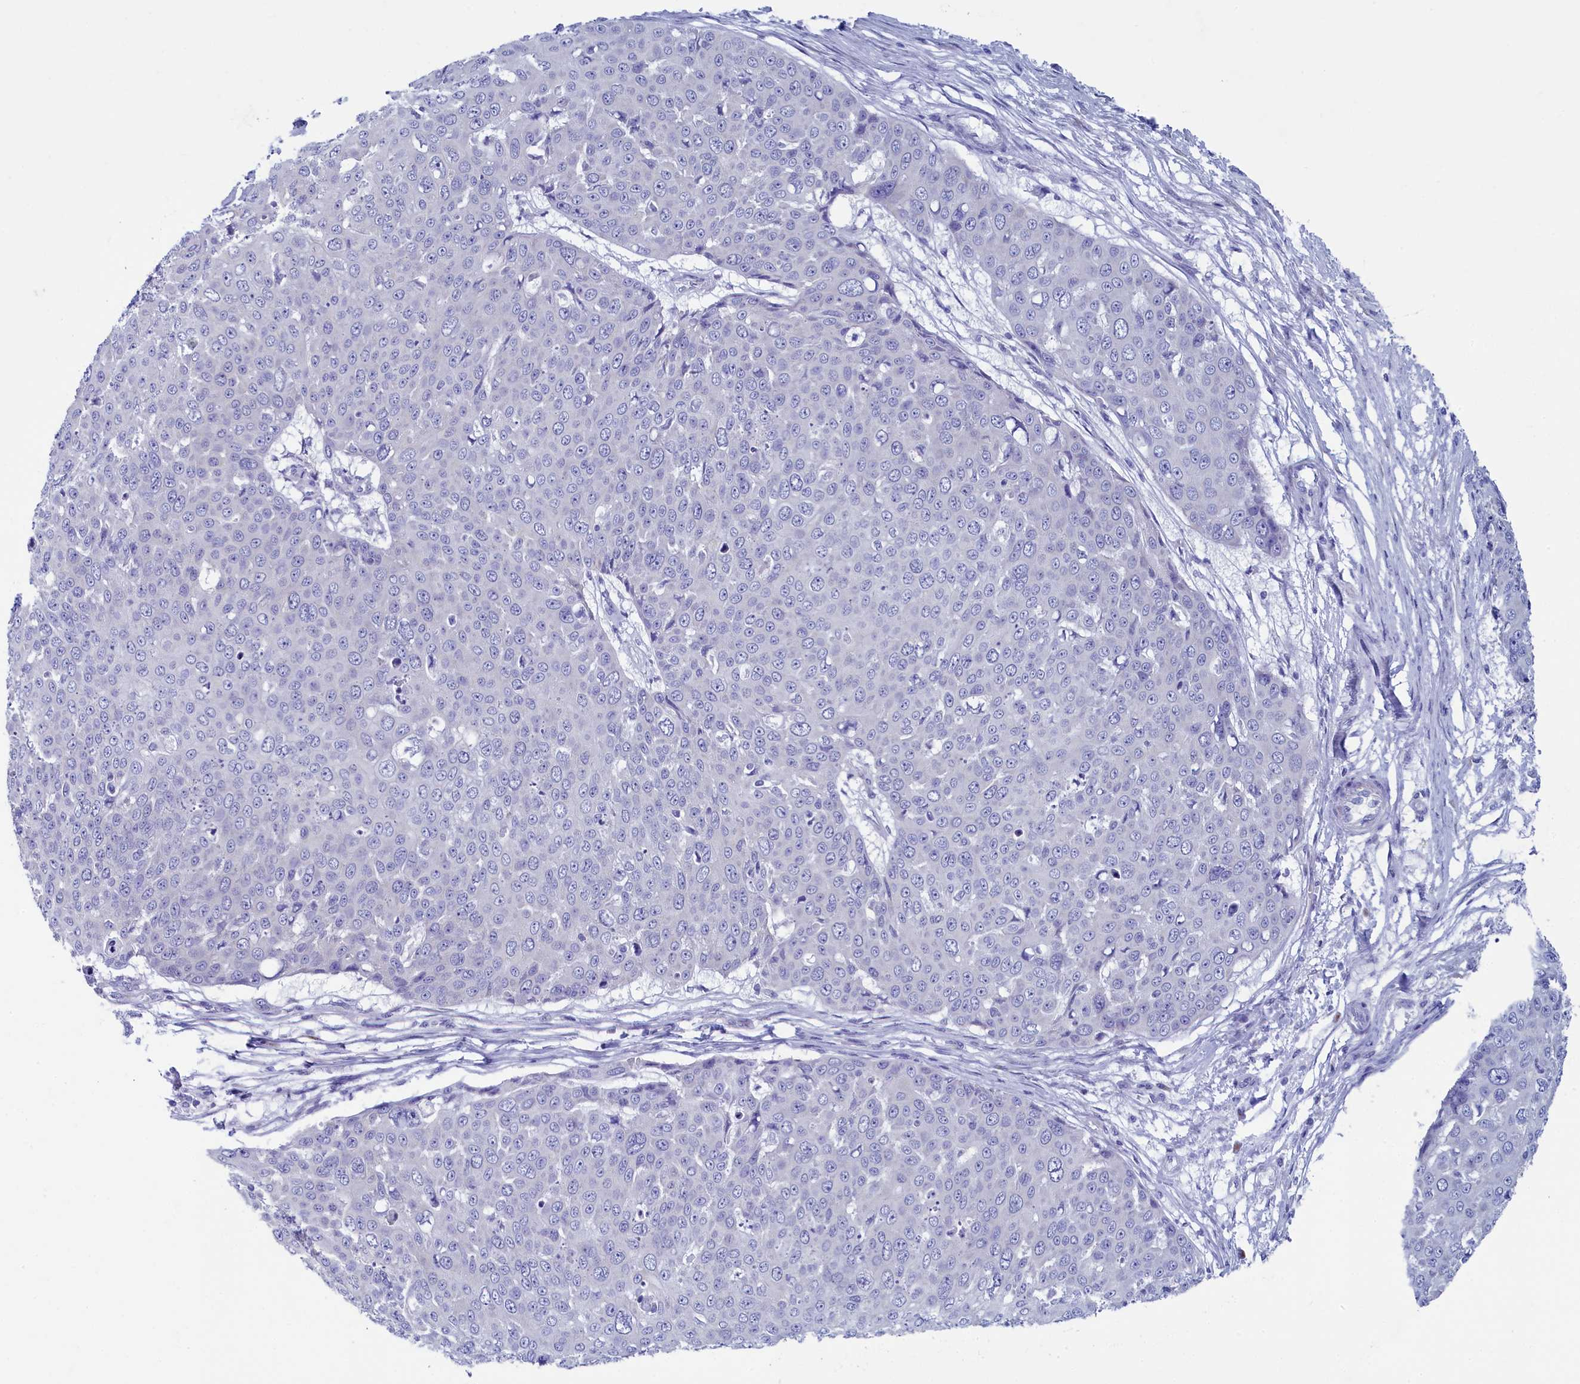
{"staining": {"intensity": "negative", "quantity": "none", "location": "none"}, "tissue": "skin cancer", "cell_type": "Tumor cells", "image_type": "cancer", "snomed": [{"axis": "morphology", "description": "Squamous cell carcinoma, NOS"}, {"axis": "topography", "description": "Skin"}], "caption": "DAB immunohistochemical staining of squamous cell carcinoma (skin) exhibits no significant expression in tumor cells.", "gene": "SKA3", "patient": {"sex": "male", "age": 71}}